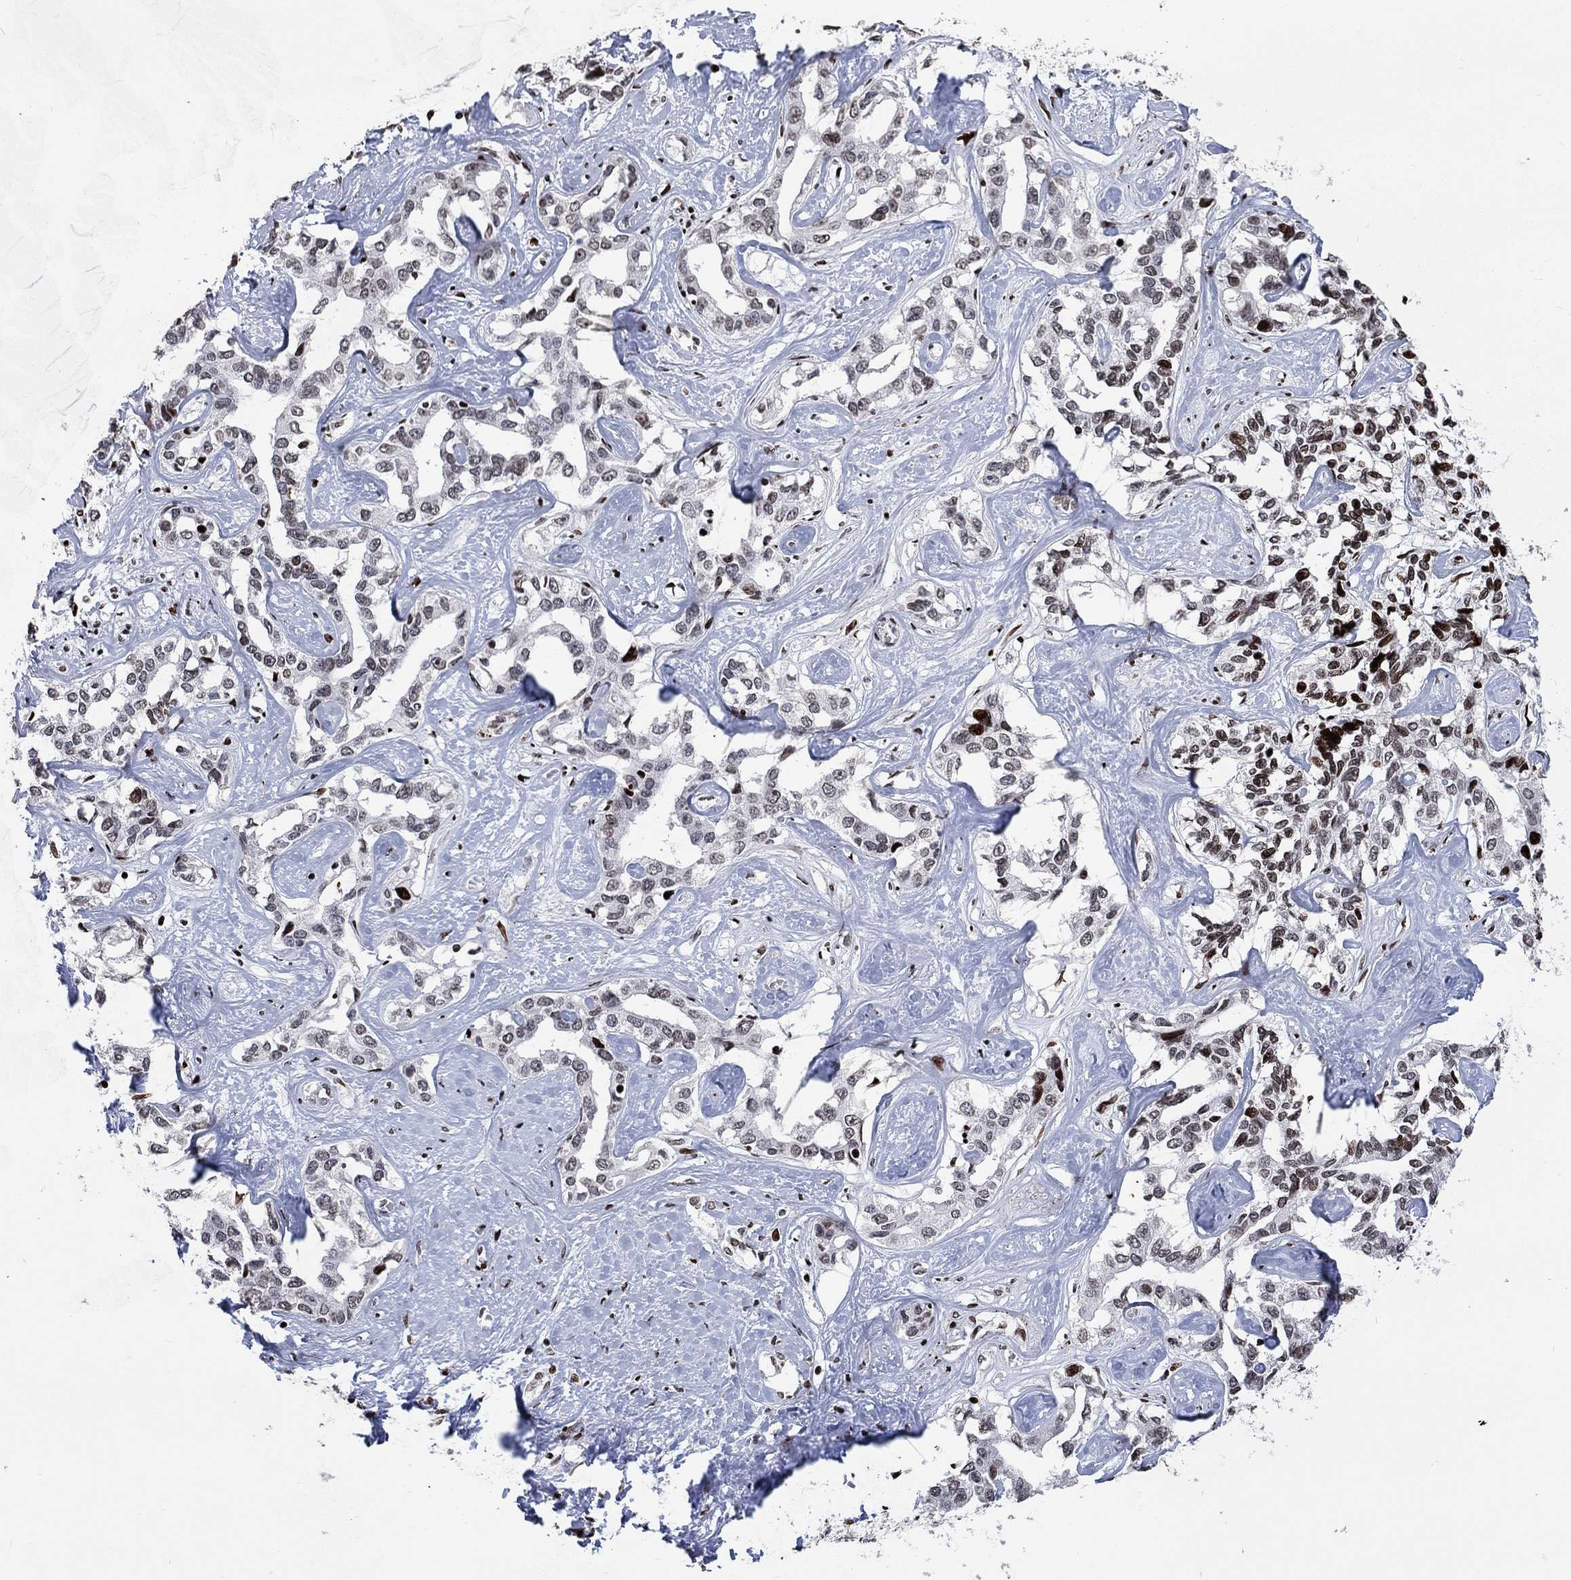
{"staining": {"intensity": "moderate", "quantity": "<25%", "location": "nuclear"}, "tissue": "liver cancer", "cell_type": "Tumor cells", "image_type": "cancer", "snomed": [{"axis": "morphology", "description": "Cholangiocarcinoma"}, {"axis": "topography", "description": "Liver"}], "caption": "Liver cancer (cholangiocarcinoma) stained with DAB immunohistochemistry (IHC) shows low levels of moderate nuclear expression in about <25% of tumor cells.", "gene": "SRSF3", "patient": {"sex": "male", "age": 59}}